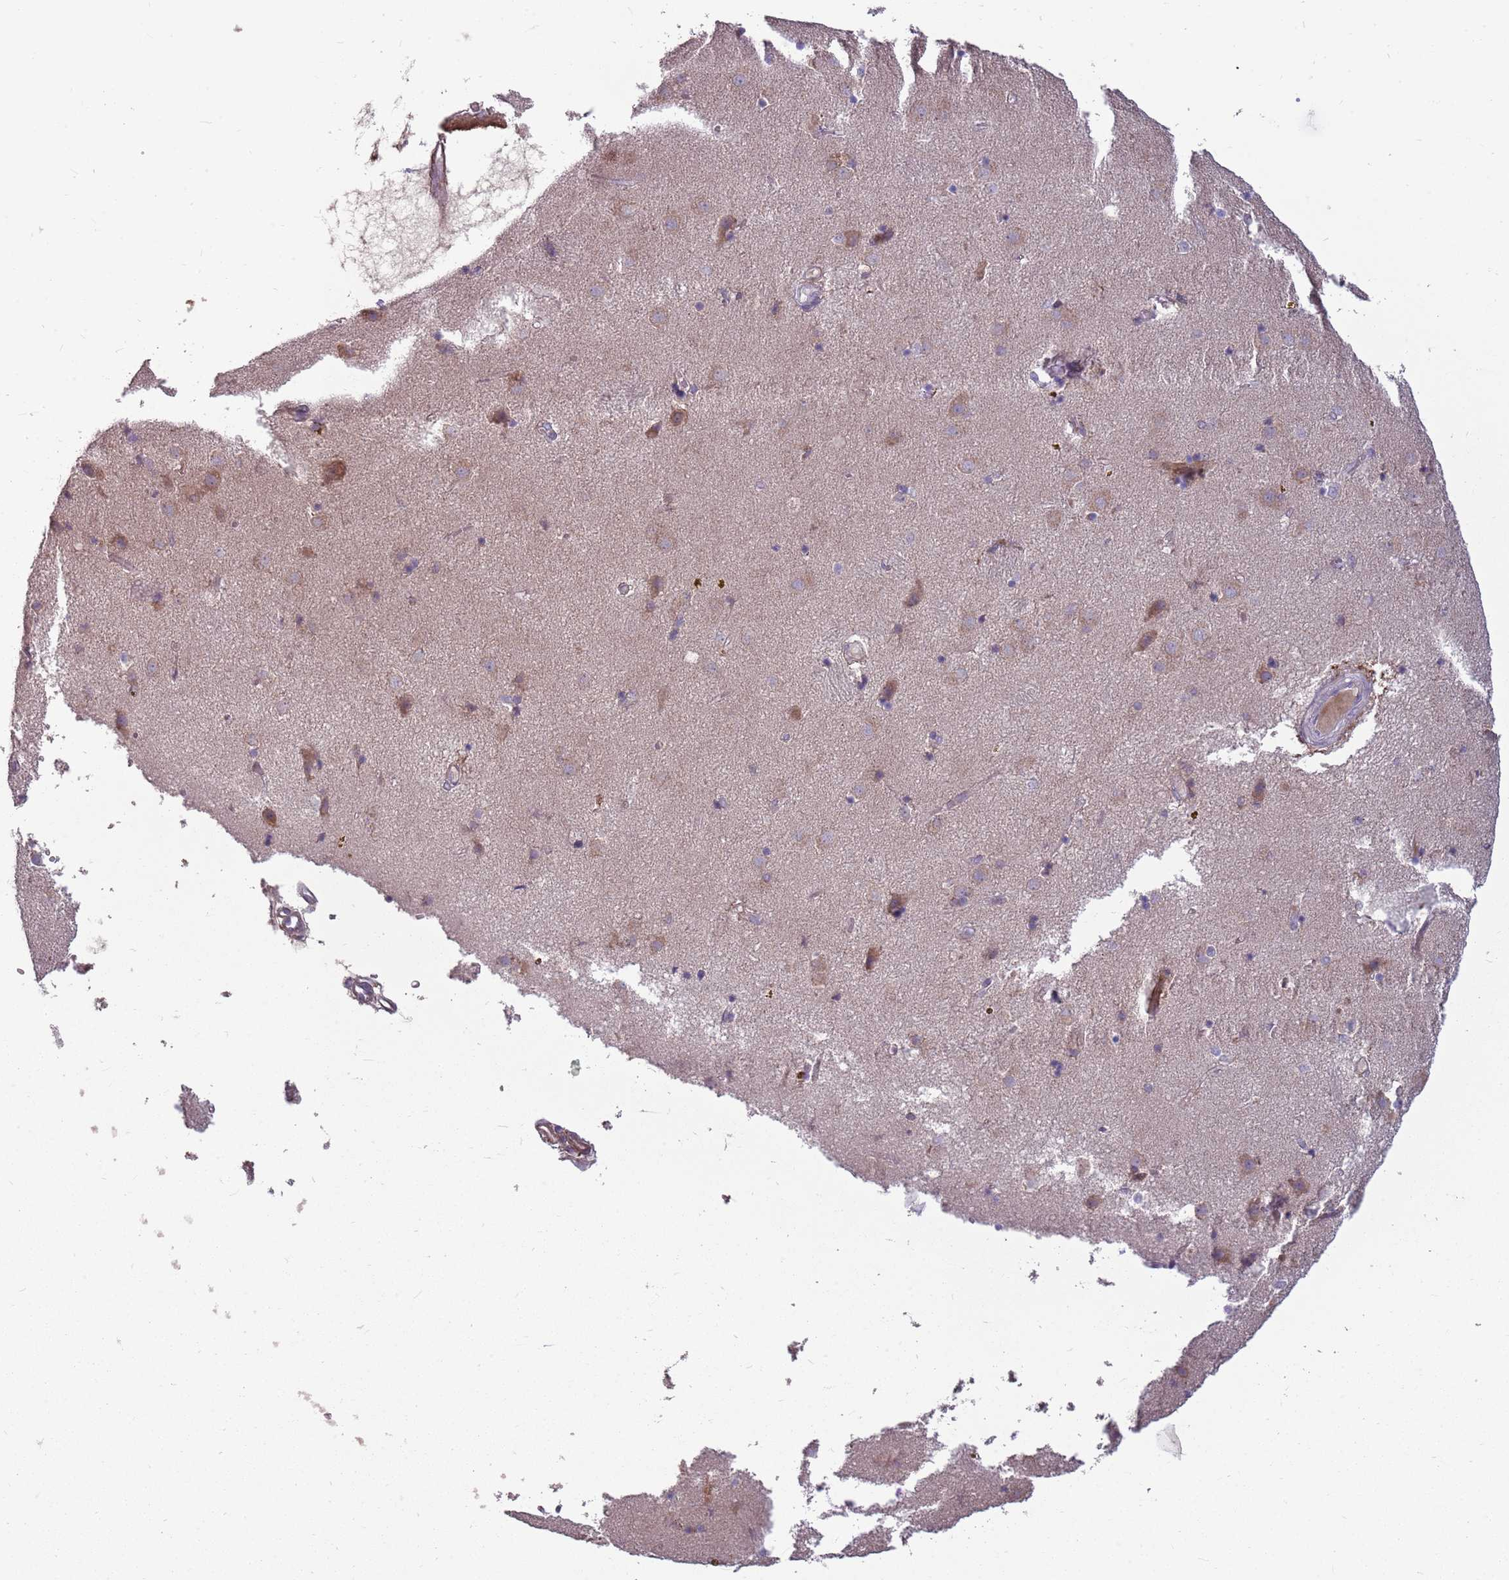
{"staining": {"intensity": "weak", "quantity": "<25%", "location": "cytoplasmic/membranous"}, "tissue": "caudate", "cell_type": "Glial cells", "image_type": "normal", "snomed": [{"axis": "morphology", "description": "Normal tissue, NOS"}, {"axis": "topography", "description": "Lateral ventricle wall"}], "caption": "This is an IHC image of benign human caudate. There is no expression in glial cells.", "gene": "PPP1R27", "patient": {"sex": "male", "age": 70}}